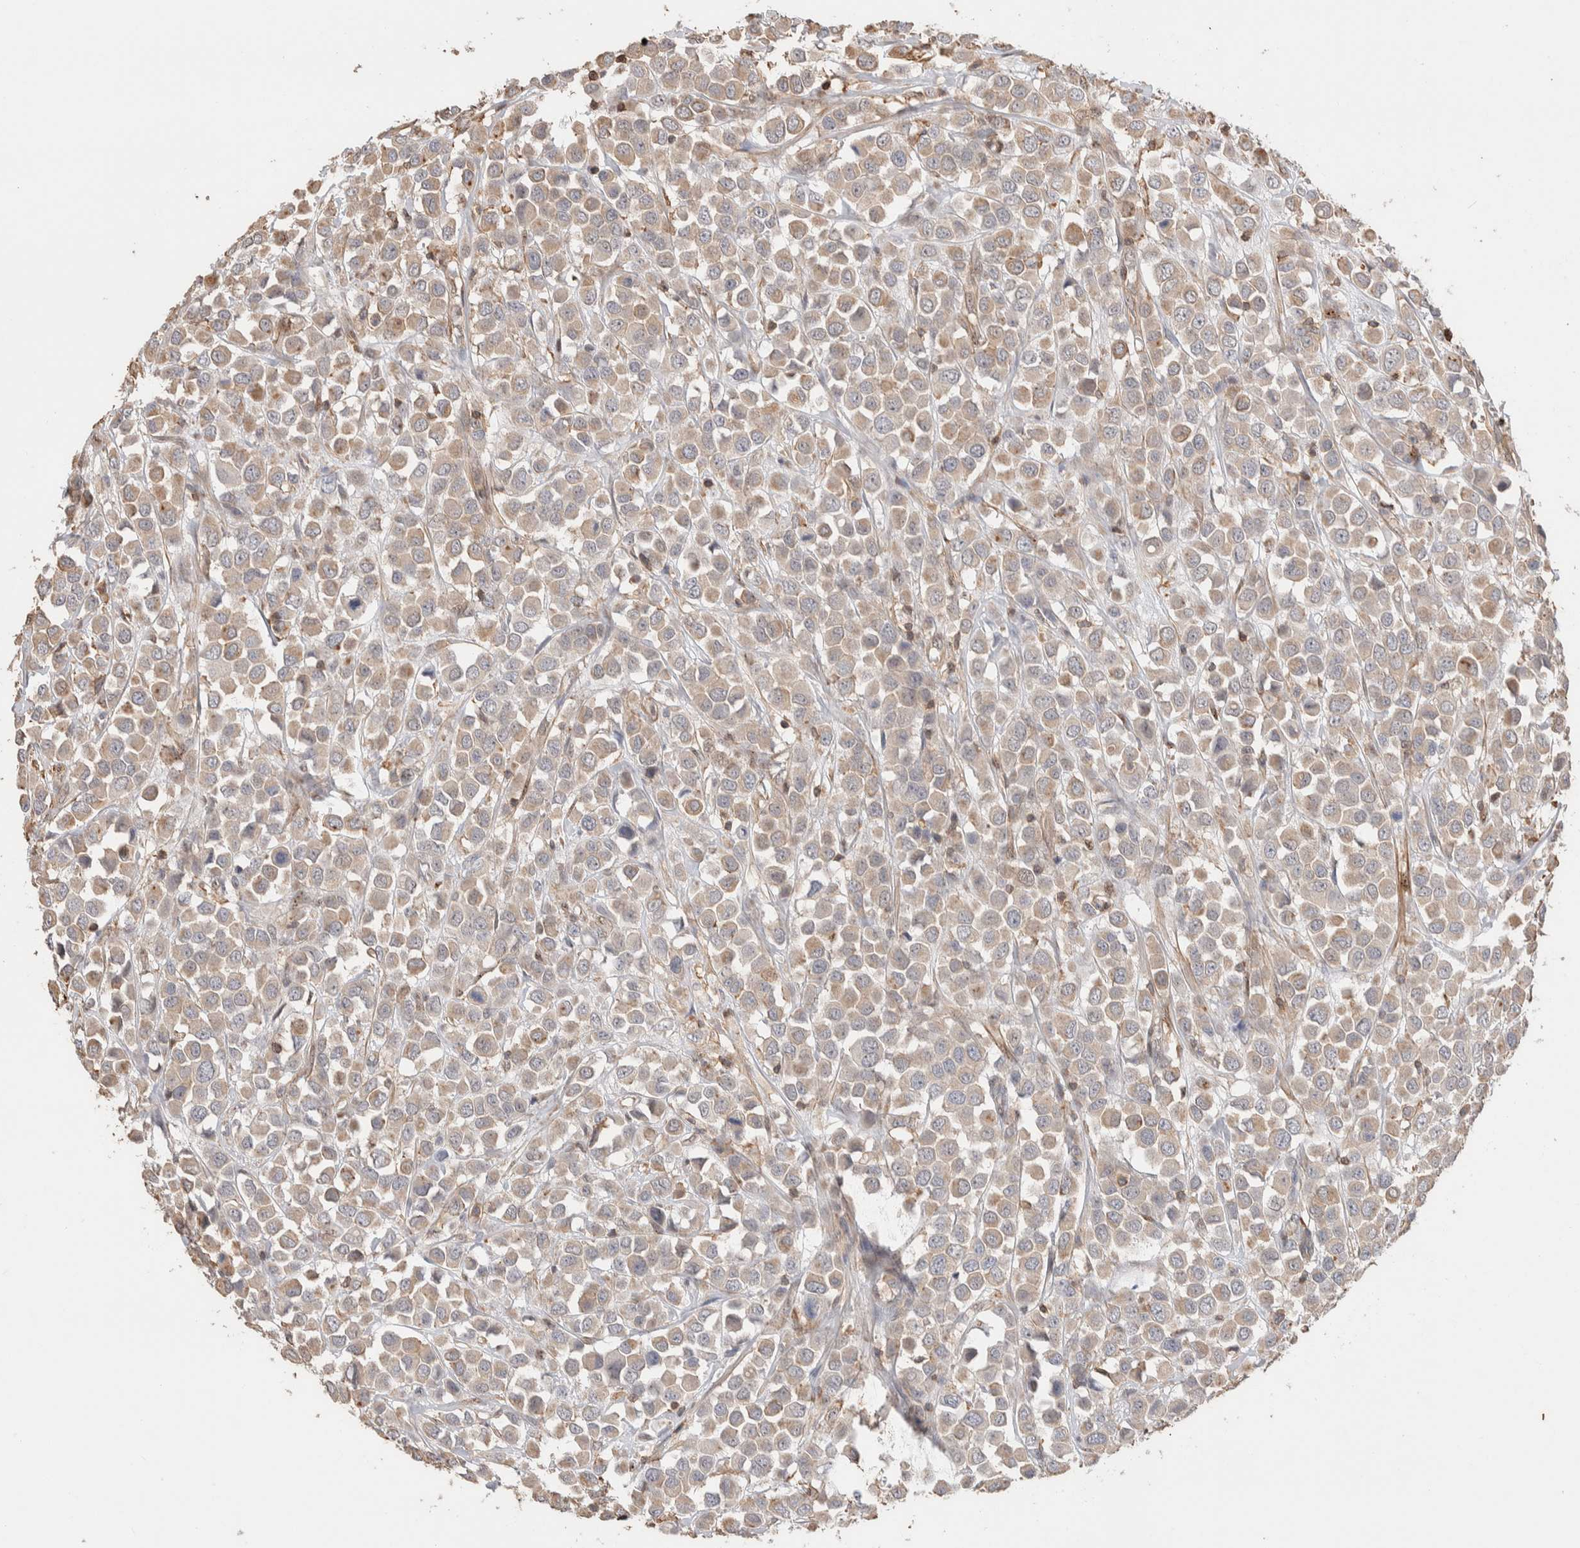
{"staining": {"intensity": "weak", "quantity": "25%-75%", "location": "cytoplasmic/membranous"}, "tissue": "breast cancer", "cell_type": "Tumor cells", "image_type": "cancer", "snomed": [{"axis": "morphology", "description": "Duct carcinoma"}, {"axis": "topography", "description": "Breast"}], "caption": "Brown immunohistochemical staining in human breast infiltrating ductal carcinoma exhibits weak cytoplasmic/membranous staining in about 25%-75% of tumor cells.", "gene": "ZNF704", "patient": {"sex": "female", "age": 61}}